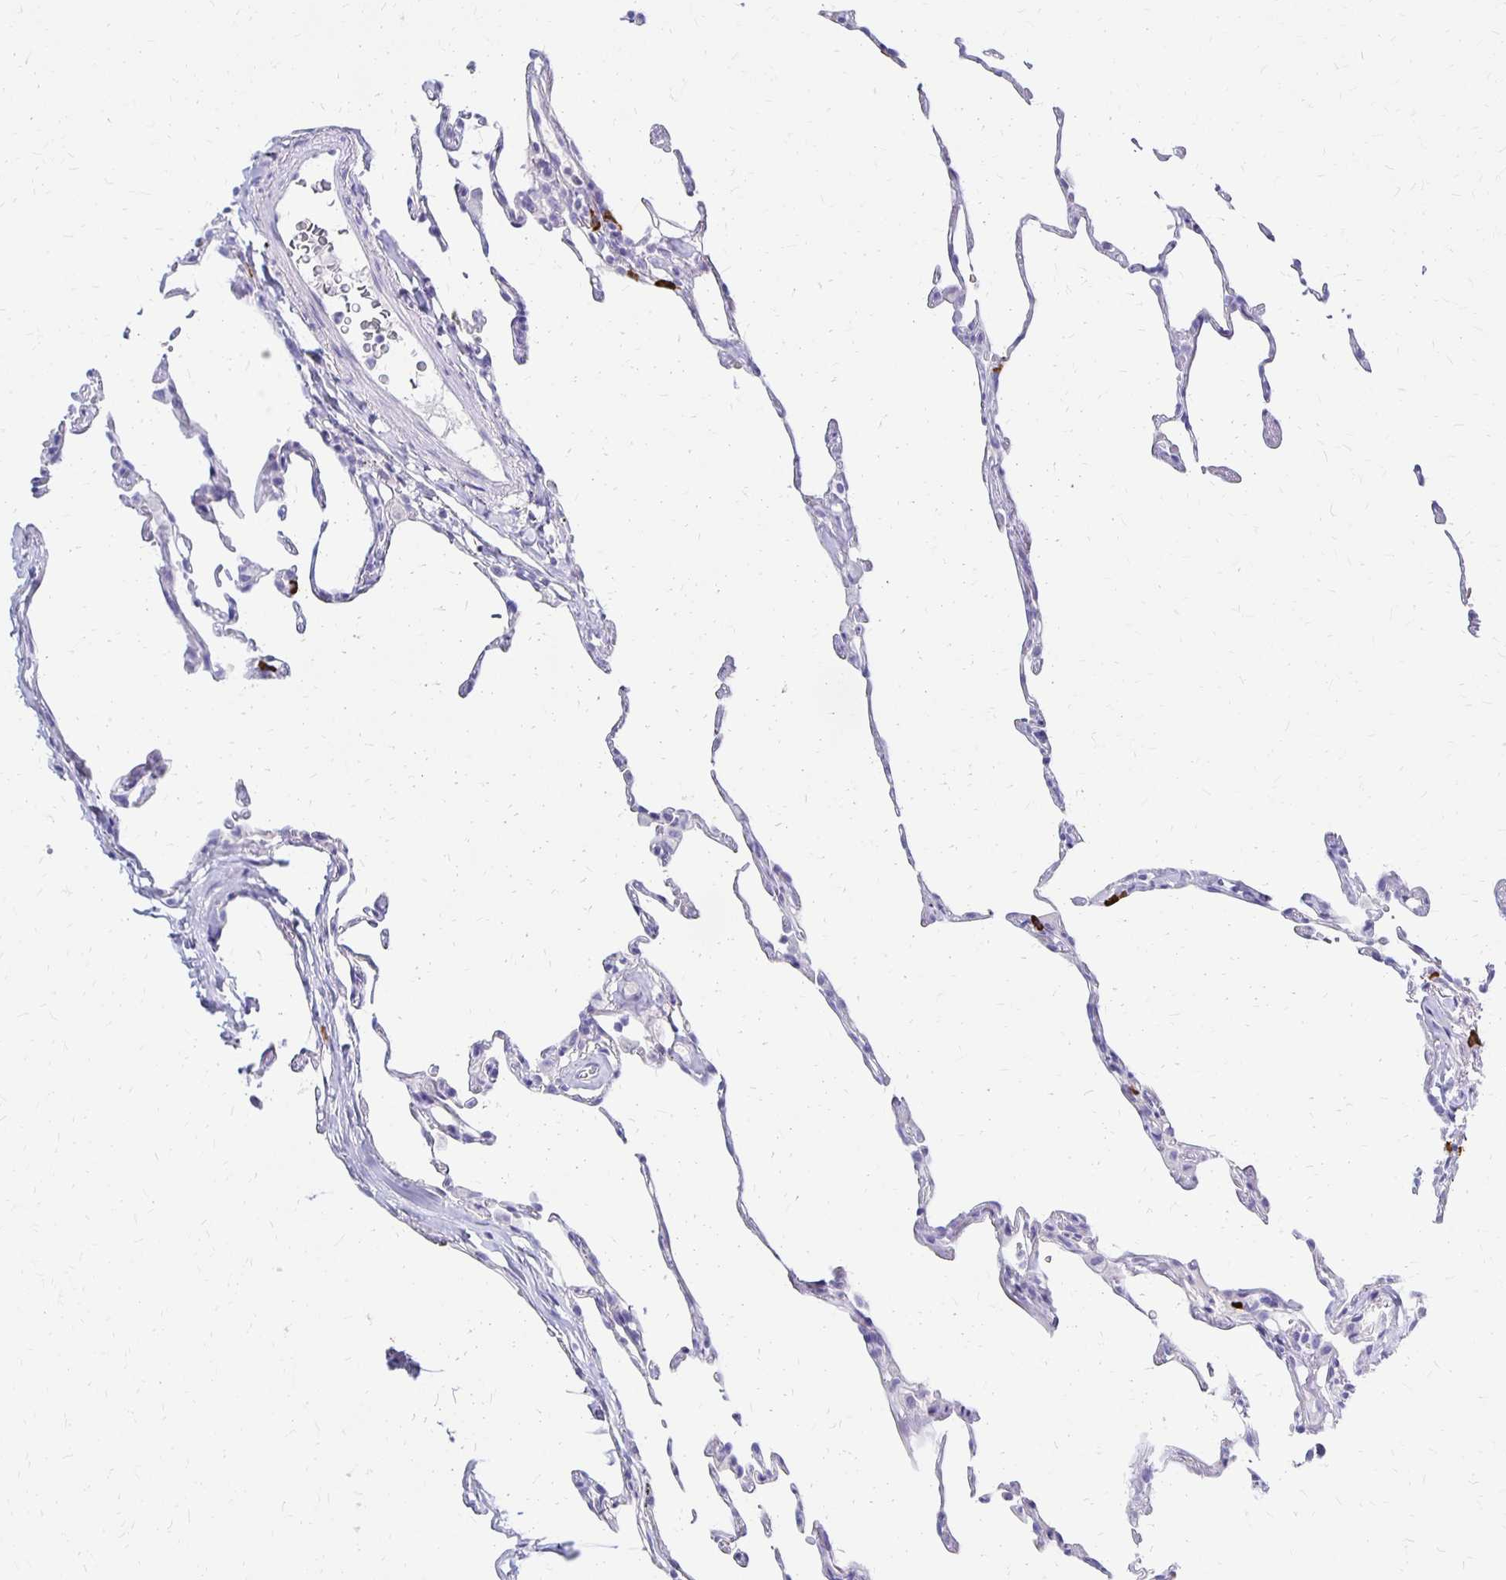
{"staining": {"intensity": "negative", "quantity": "none", "location": "none"}, "tissue": "lung", "cell_type": "Alveolar cells", "image_type": "normal", "snomed": [{"axis": "morphology", "description": "Normal tissue, NOS"}, {"axis": "topography", "description": "Lung"}], "caption": "DAB immunohistochemical staining of benign human lung exhibits no significant expression in alveolar cells. The staining is performed using DAB (3,3'-diaminobenzidine) brown chromogen with nuclei counter-stained in using hematoxylin.", "gene": "FNTB", "patient": {"sex": "female", "age": 57}}